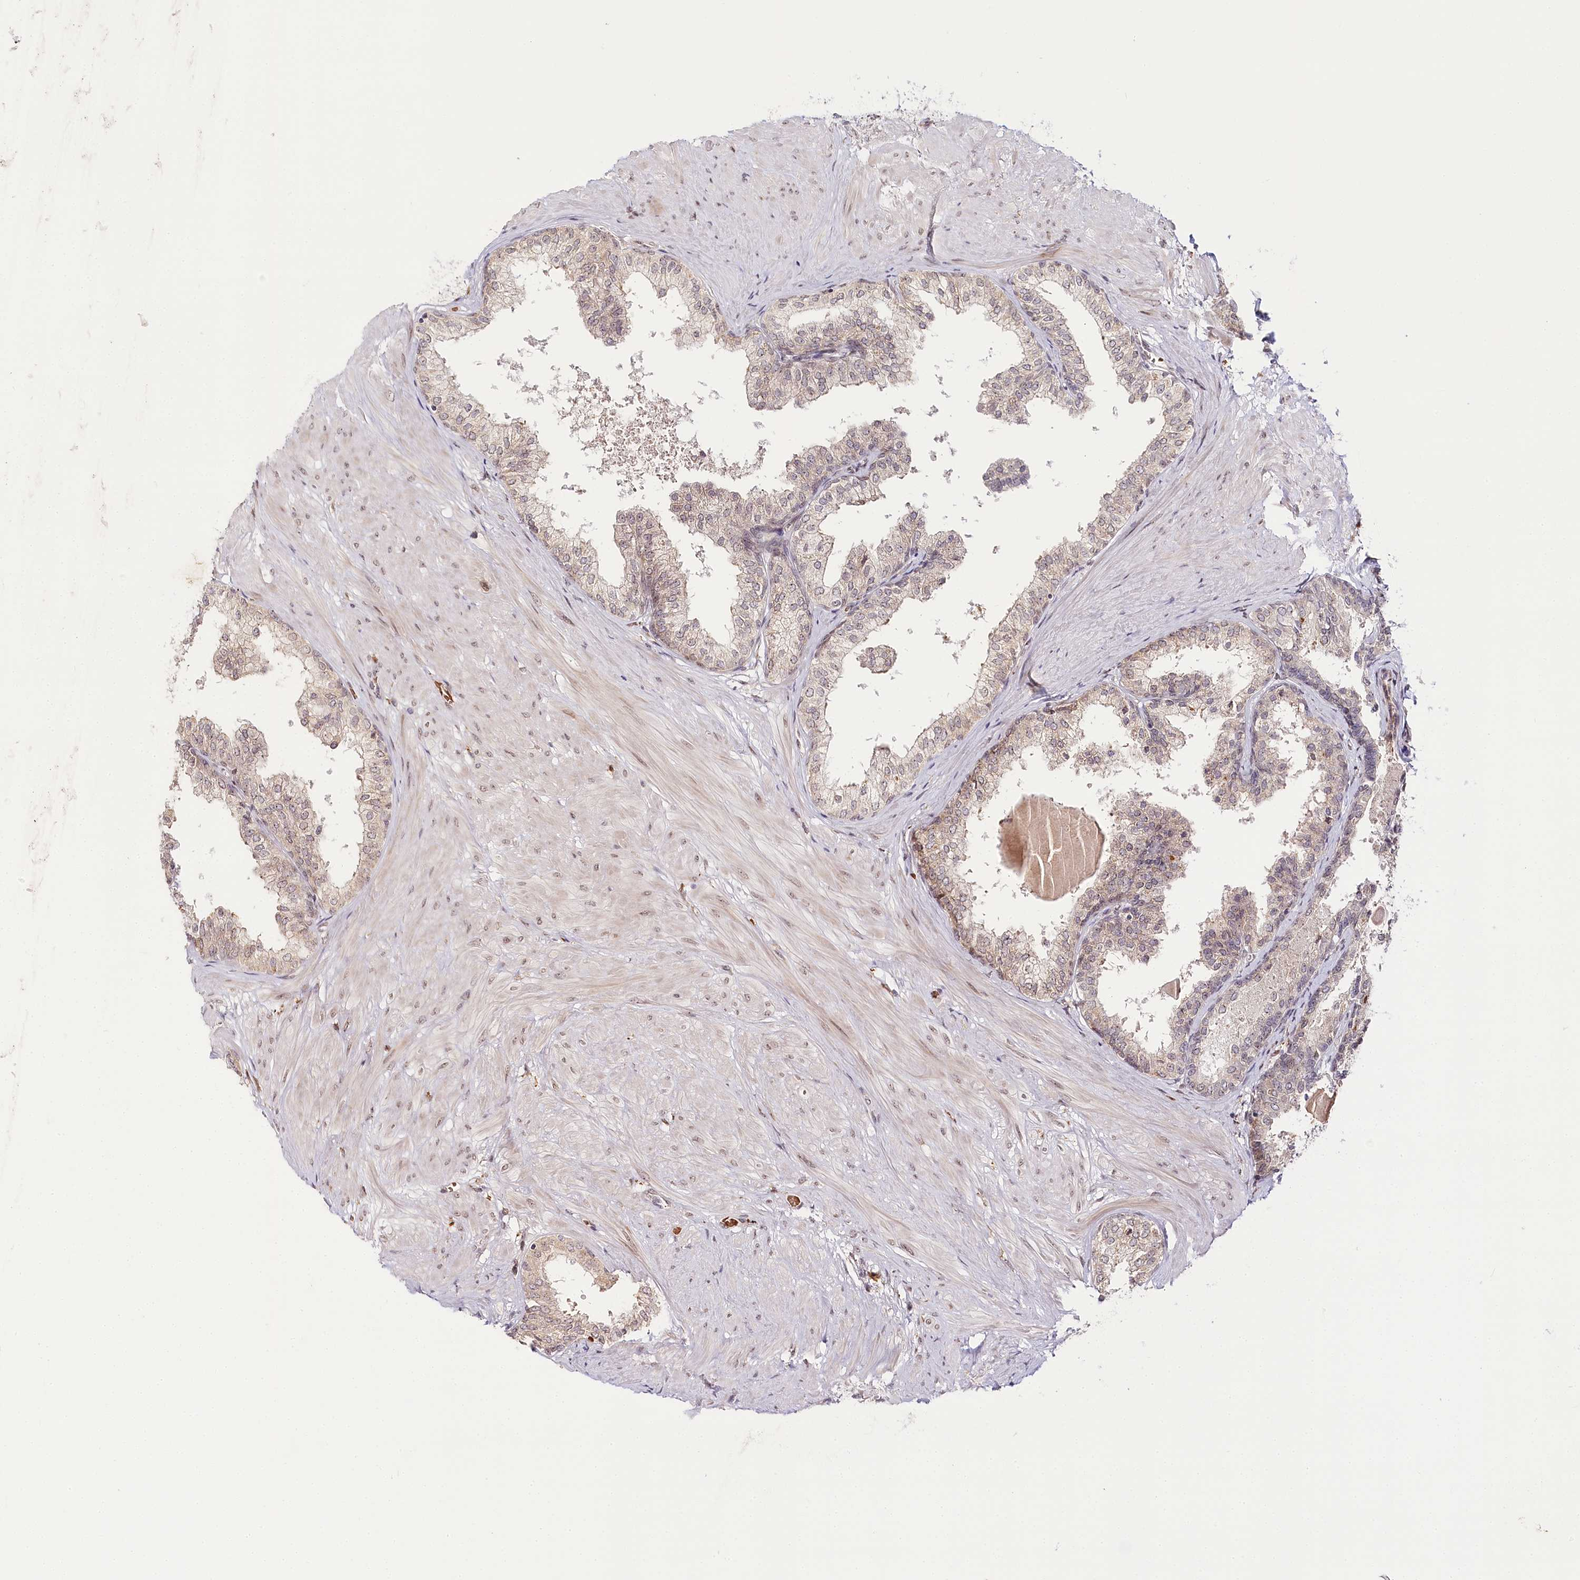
{"staining": {"intensity": "moderate", "quantity": "25%-75%", "location": "cytoplasmic/membranous"}, "tissue": "prostate", "cell_type": "Glandular cells", "image_type": "normal", "snomed": [{"axis": "morphology", "description": "Normal tissue, NOS"}, {"axis": "topography", "description": "Prostate"}], "caption": "Unremarkable prostate exhibits moderate cytoplasmic/membranous staining in about 25%-75% of glandular cells.", "gene": "WDR36", "patient": {"sex": "male", "age": 48}}